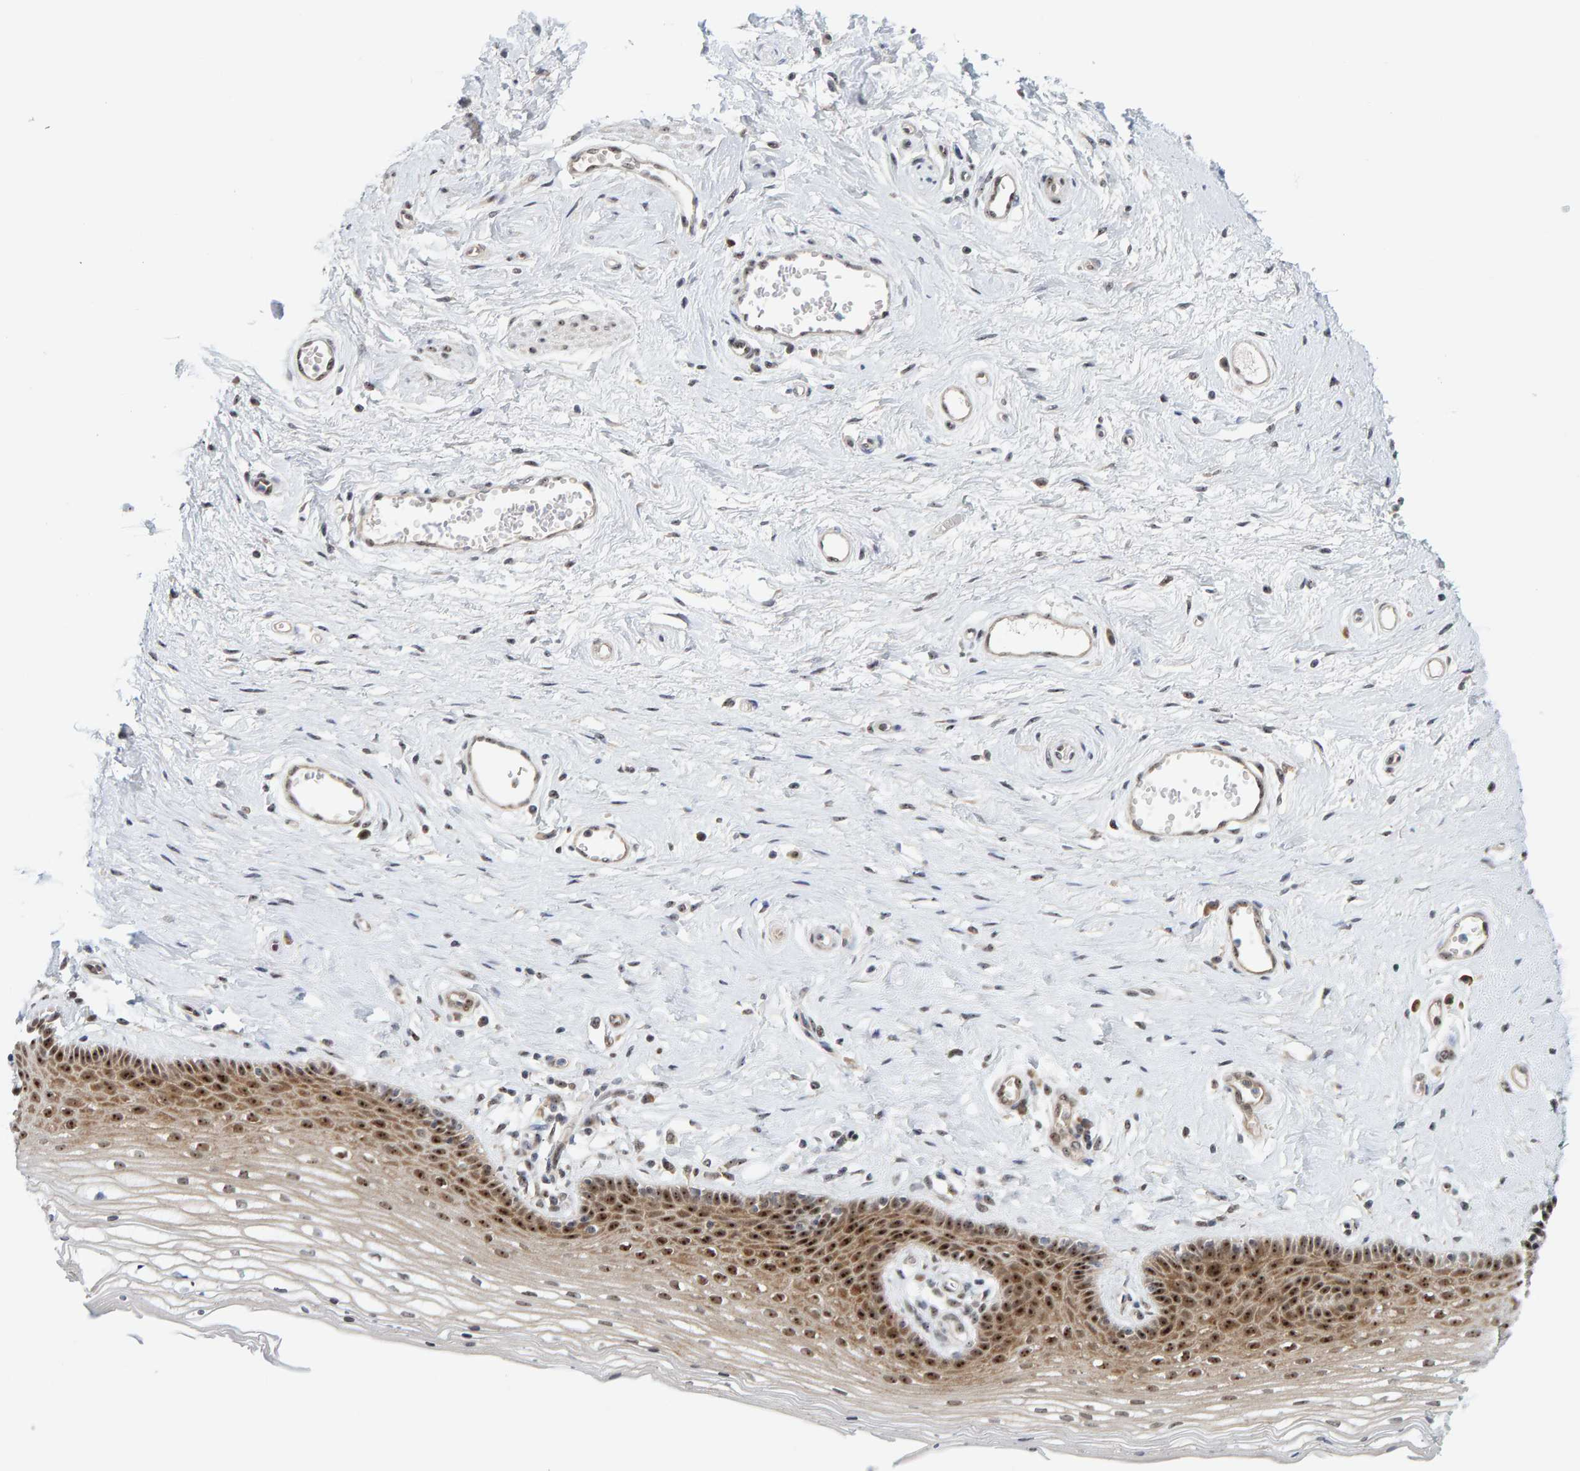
{"staining": {"intensity": "moderate", "quantity": ">75%", "location": "cytoplasmic/membranous,nuclear"}, "tissue": "vagina", "cell_type": "Squamous epithelial cells", "image_type": "normal", "snomed": [{"axis": "morphology", "description": "Normal tissue, NOS"}, {"axis": "topography", "description": "Vagina"}], "caption": "Immunohistochemical staining of normal vagina exhibits medium levels of moderate cytoplasmic/membranous,nuclear staining in about >75% of squamous epithelial cells. (DAB (3,3'-diaminobenzidine) = brown stain, brightfield microscopy at high magnification).", "gene": "POLR1E", "patient": {"sex": "female", "age": 46}}